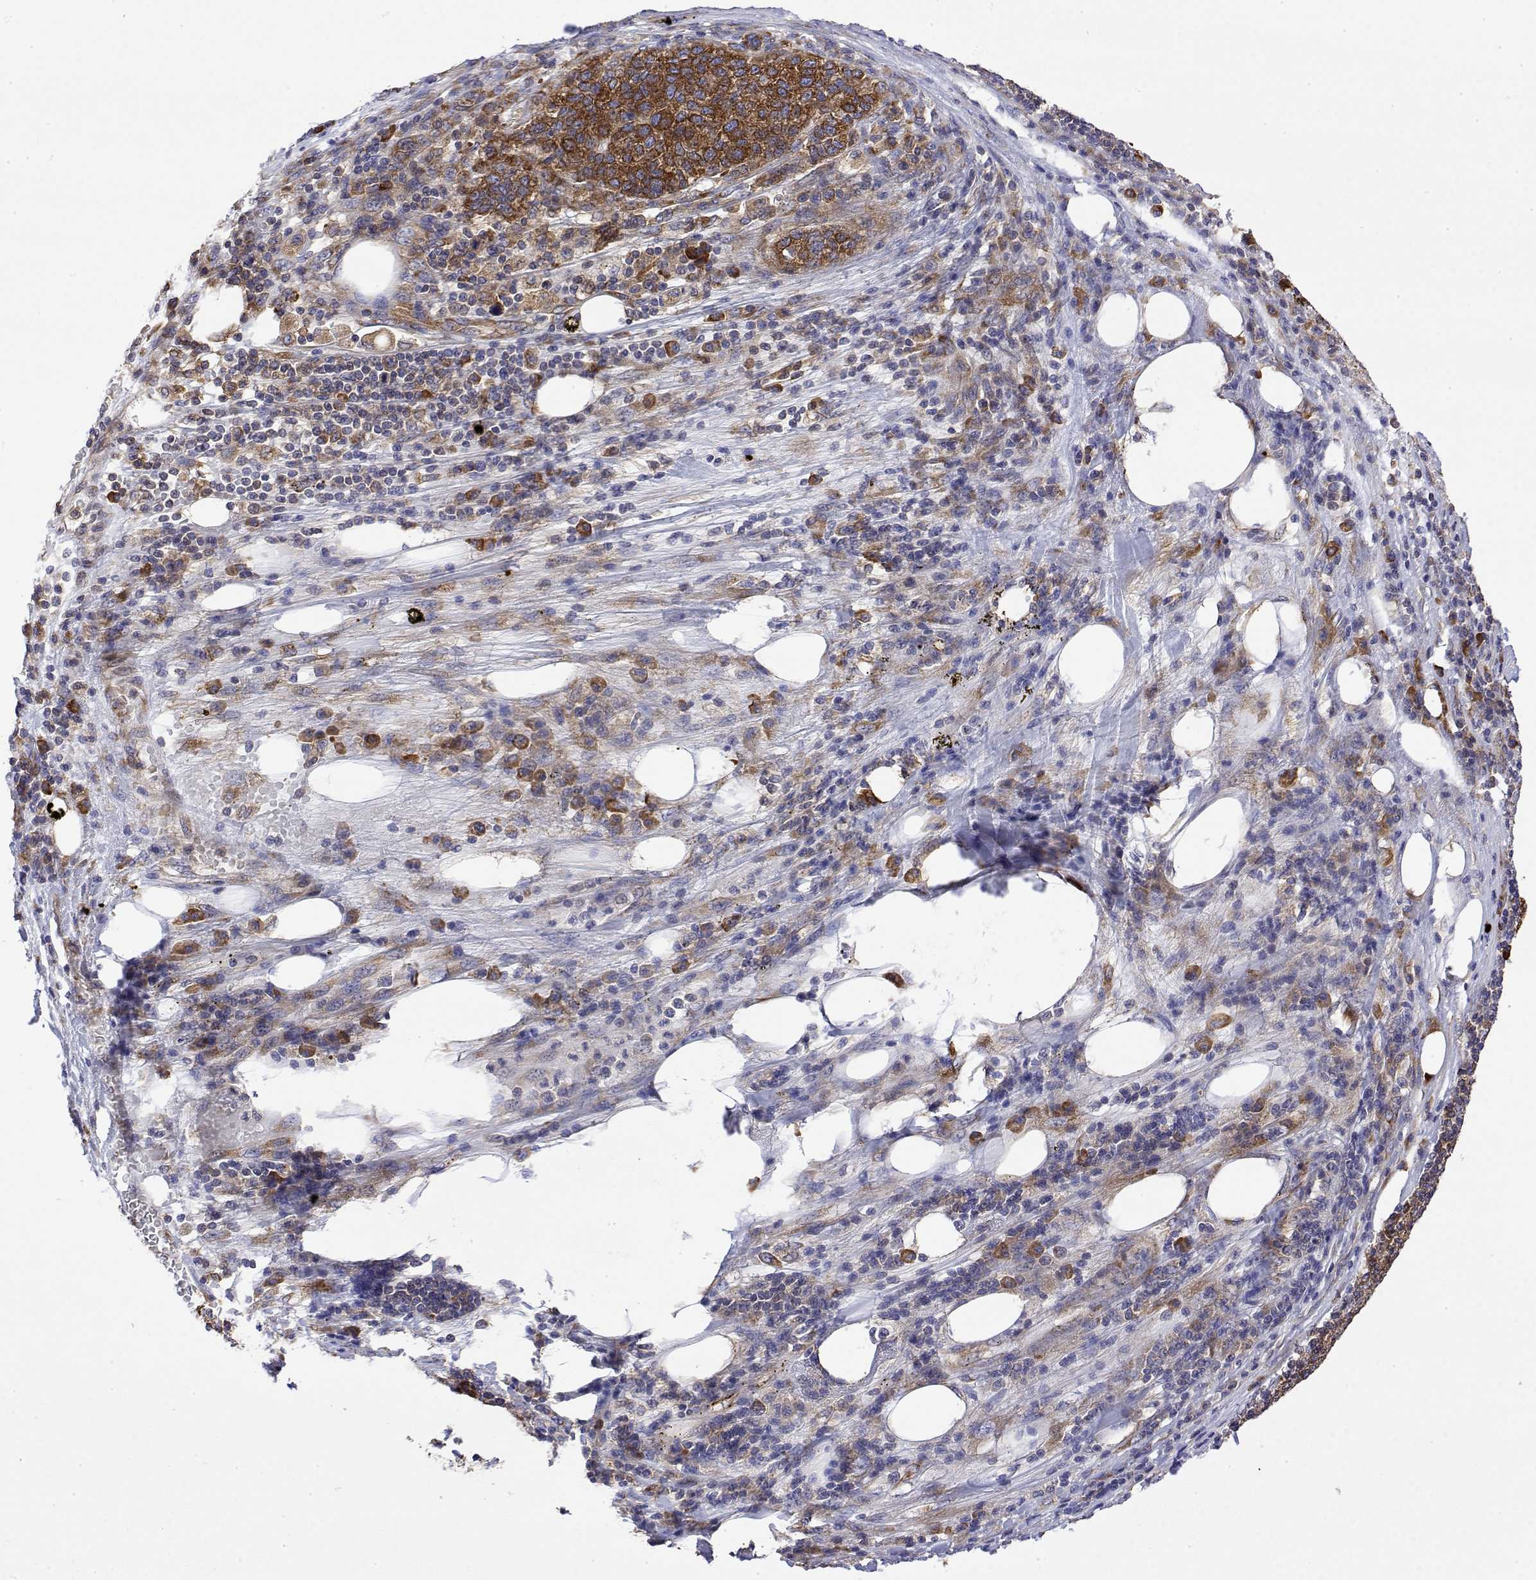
{"staining": {"intensity": "strong", "quantity": ">75%", "location": "cytoplasmic/membranous"}, "tissue": "pancreatic cancer", "cell_type": "Tumor cells", "image_type": "cancer", "snomed": [{"axis": "morphology", "description": "Adenocarcinoma, NOS"}, {"axis": "topography", "description": "Pancreas"}], "caption": "High-power microscopy captured an immunohistochemistry image of pancreatic adenocarcinoma, revealing strong cytoplasmic/membranous positivity in approximately >75% of tumor cells.", "gene": "EEF1G", "patient": {"sex": "female", "age": 61}}